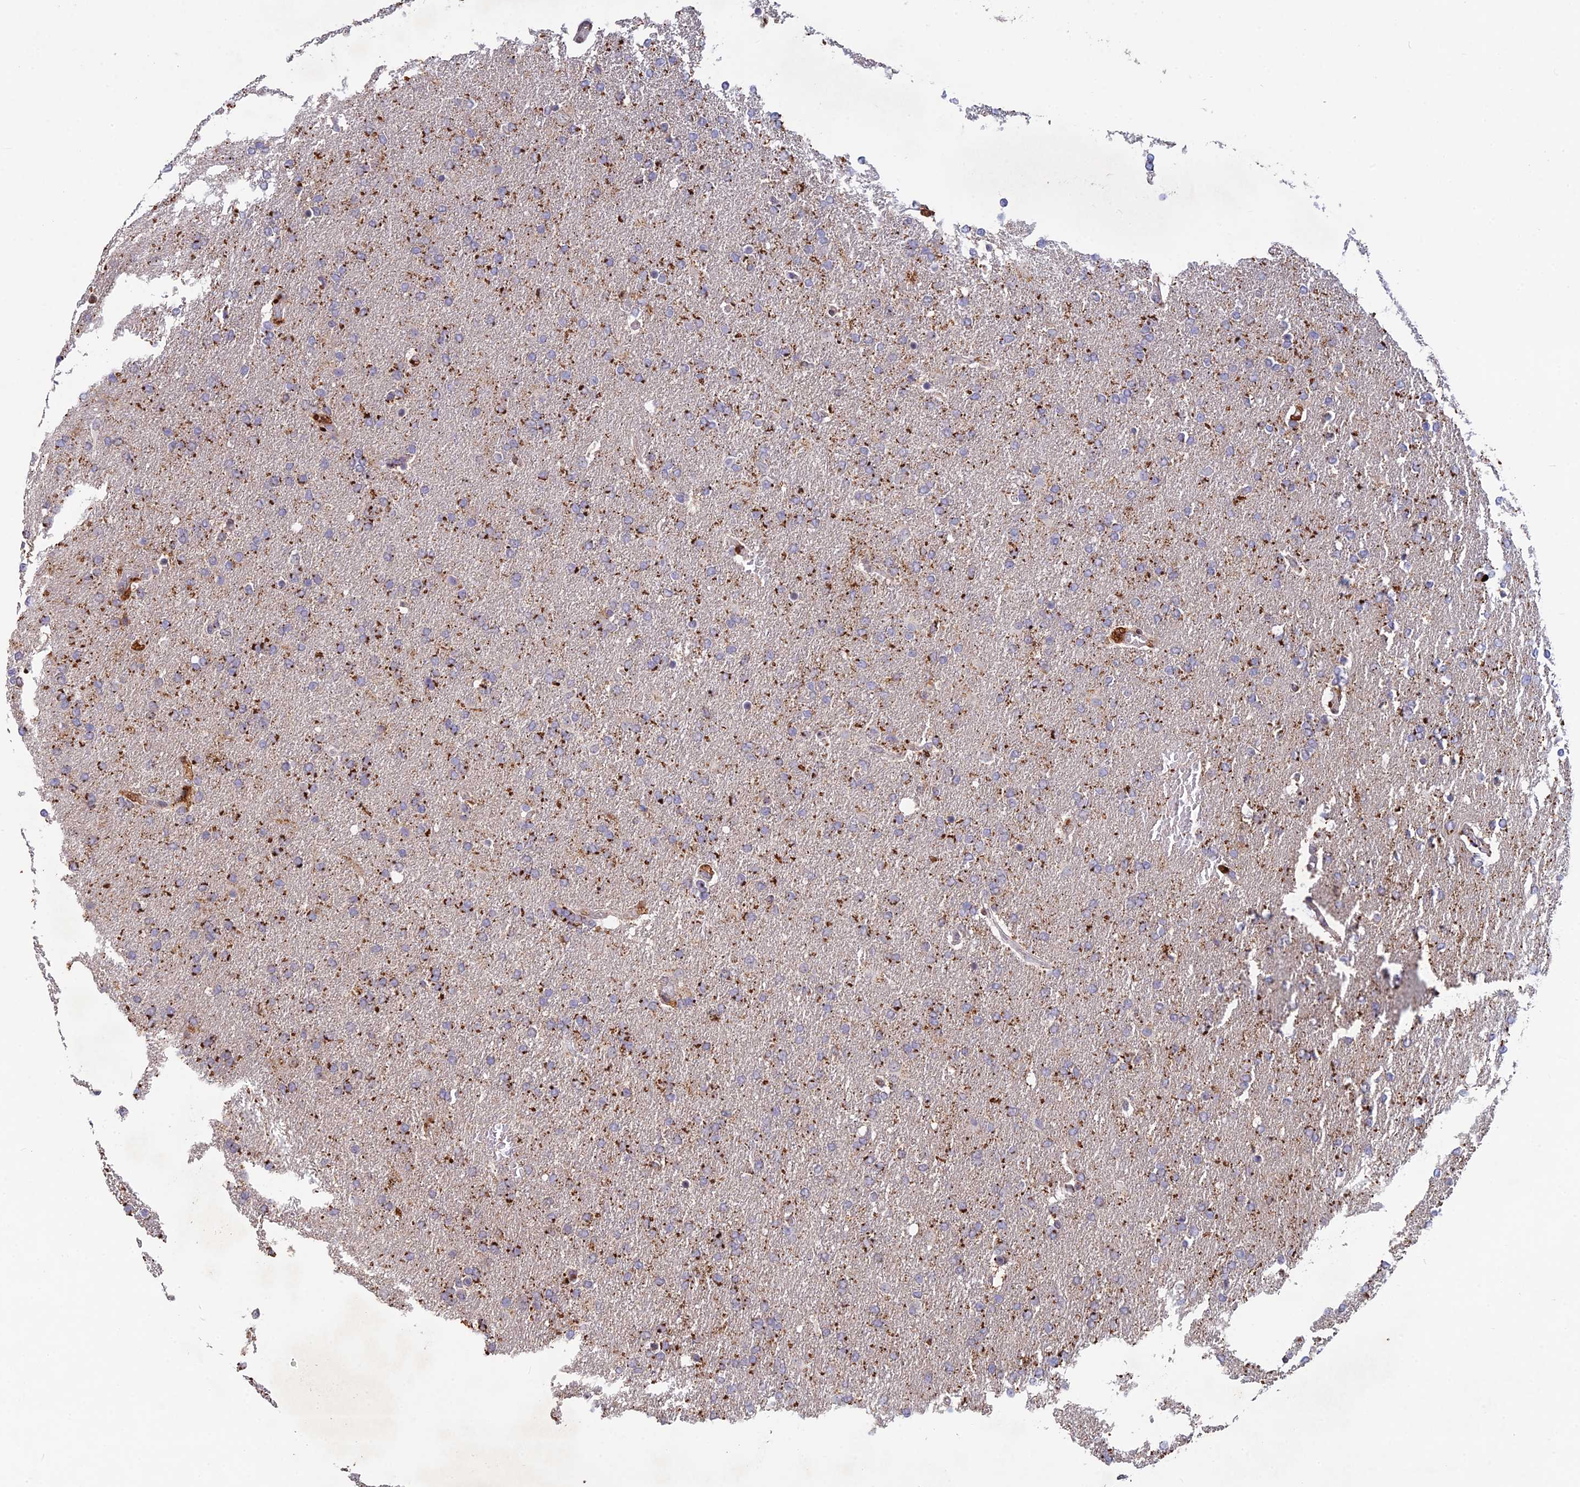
{"staining": {"intensity": "strong", "quantity": "25%-75%", "location": "cytoplasmic/membranous"}, "tissue": "glioma", "cell_type": "Tumor cells", "image_type": "cancer", "snomed": [{"axis": "morphology", "description": "Glioma, malignant, High grade"}, {"axis": "topography", "description": "Brain"}], "caption": "Immunohistochemistry (IHC) image of neoplastic tissue: malignant high-grade glioma stained using immunohistochemistry demonstrates high levels of strong protein expression localized specifically in the cytoplasmic/membranous of tumor cells, appearing as a cytoplasmic/membranous brown color.", "gene": "FOXS1", "patient": {"sex": "male", "age": 72}}